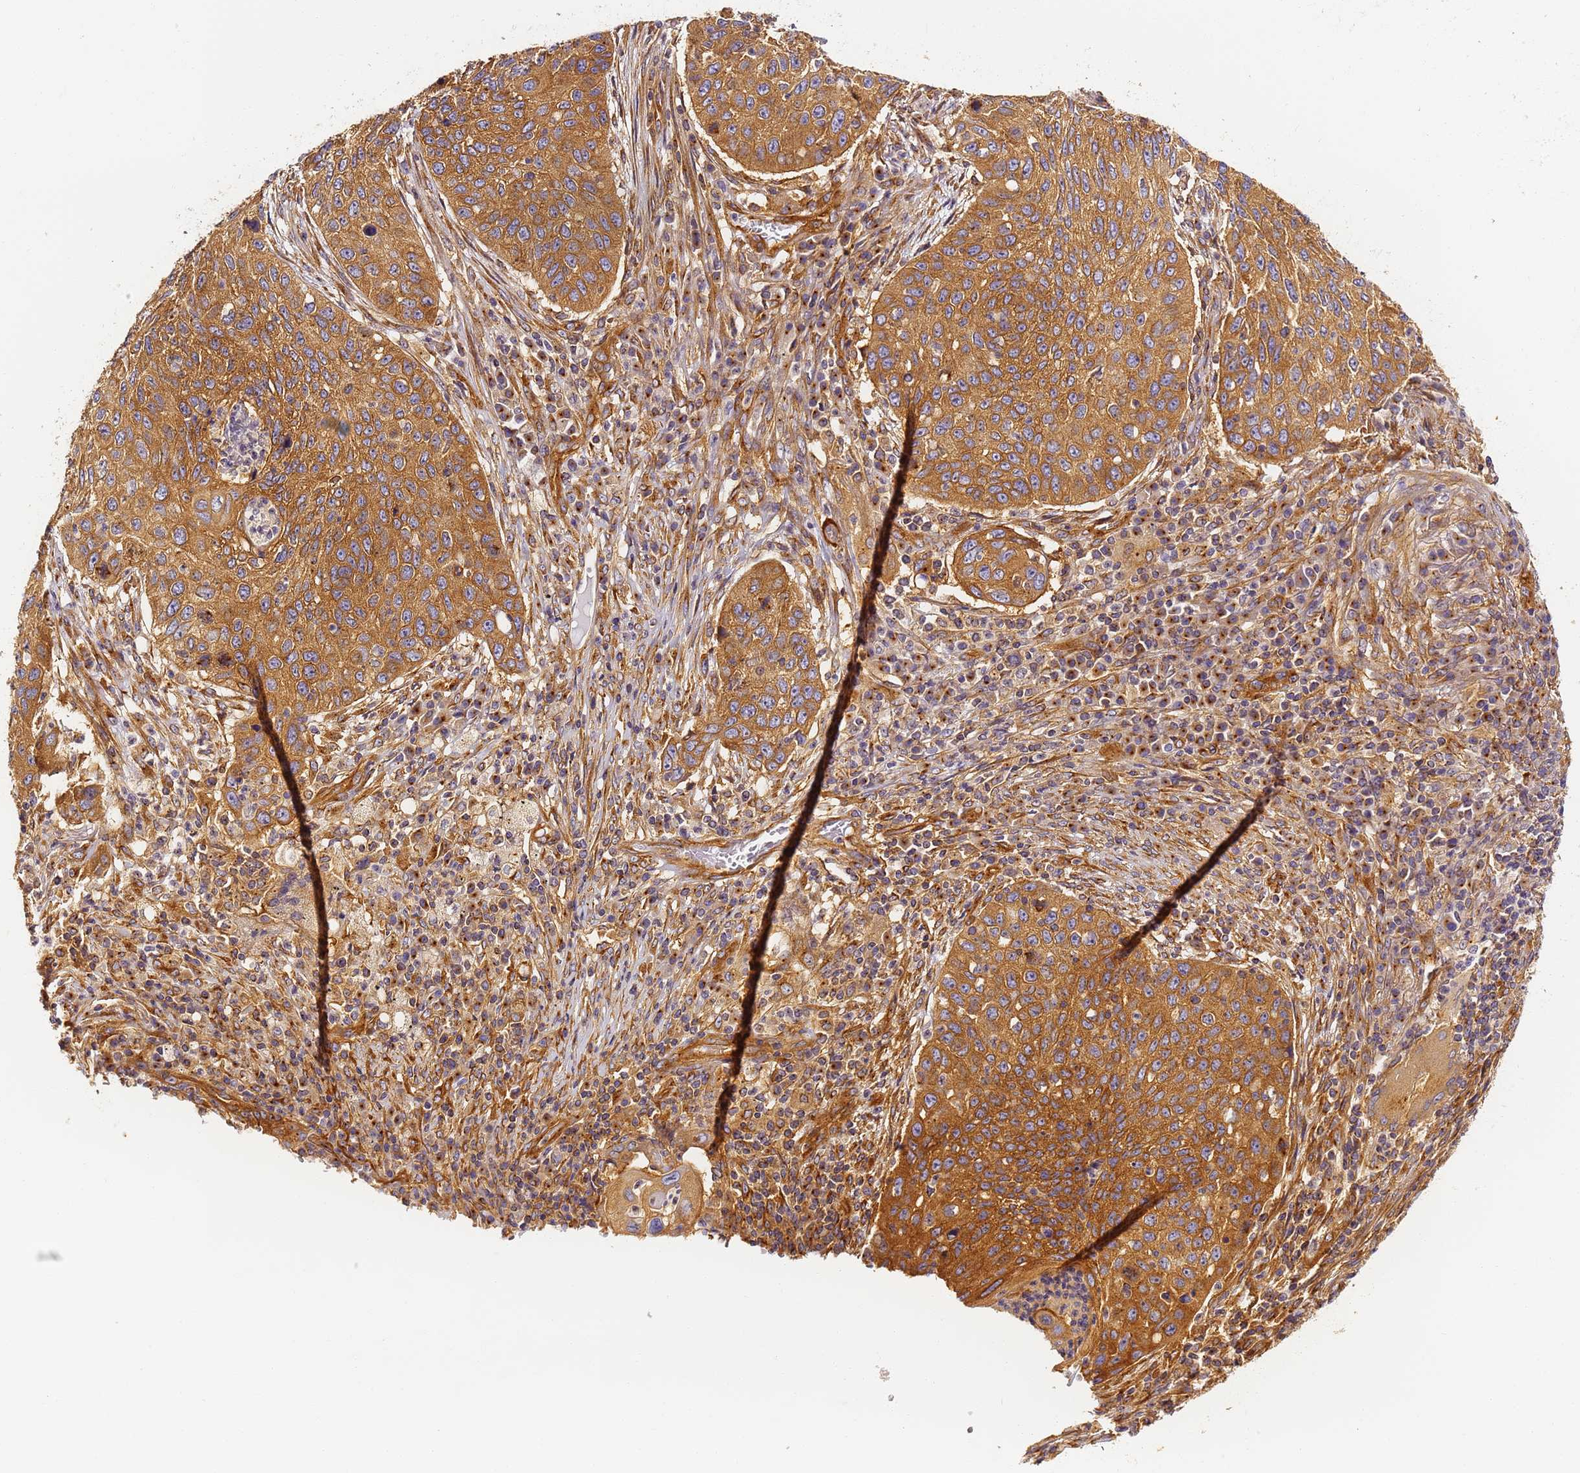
{"staining": {"intensity": "moderate", "quantity": ">75%", "location": "cytoplasmic/membranous"}, "tissue": "lung cancer", "cell_type": "Tumor cells", "image_type": "cancer", "snomed": [{"axis": "morphology", "description": "Squamous cell carcinoma, NOS"}, {"axis": "topography", "description": "Lung"}], "caption": "This is an image of immunohistochemistry (IHC) staining of squamous cell carcinoma (lung), which shows moderate positivity in the cytoplasmic/membranous of tumor cells.", "gene": "DYNC1I2", "patient": {"sex": "female", "age": 63}}